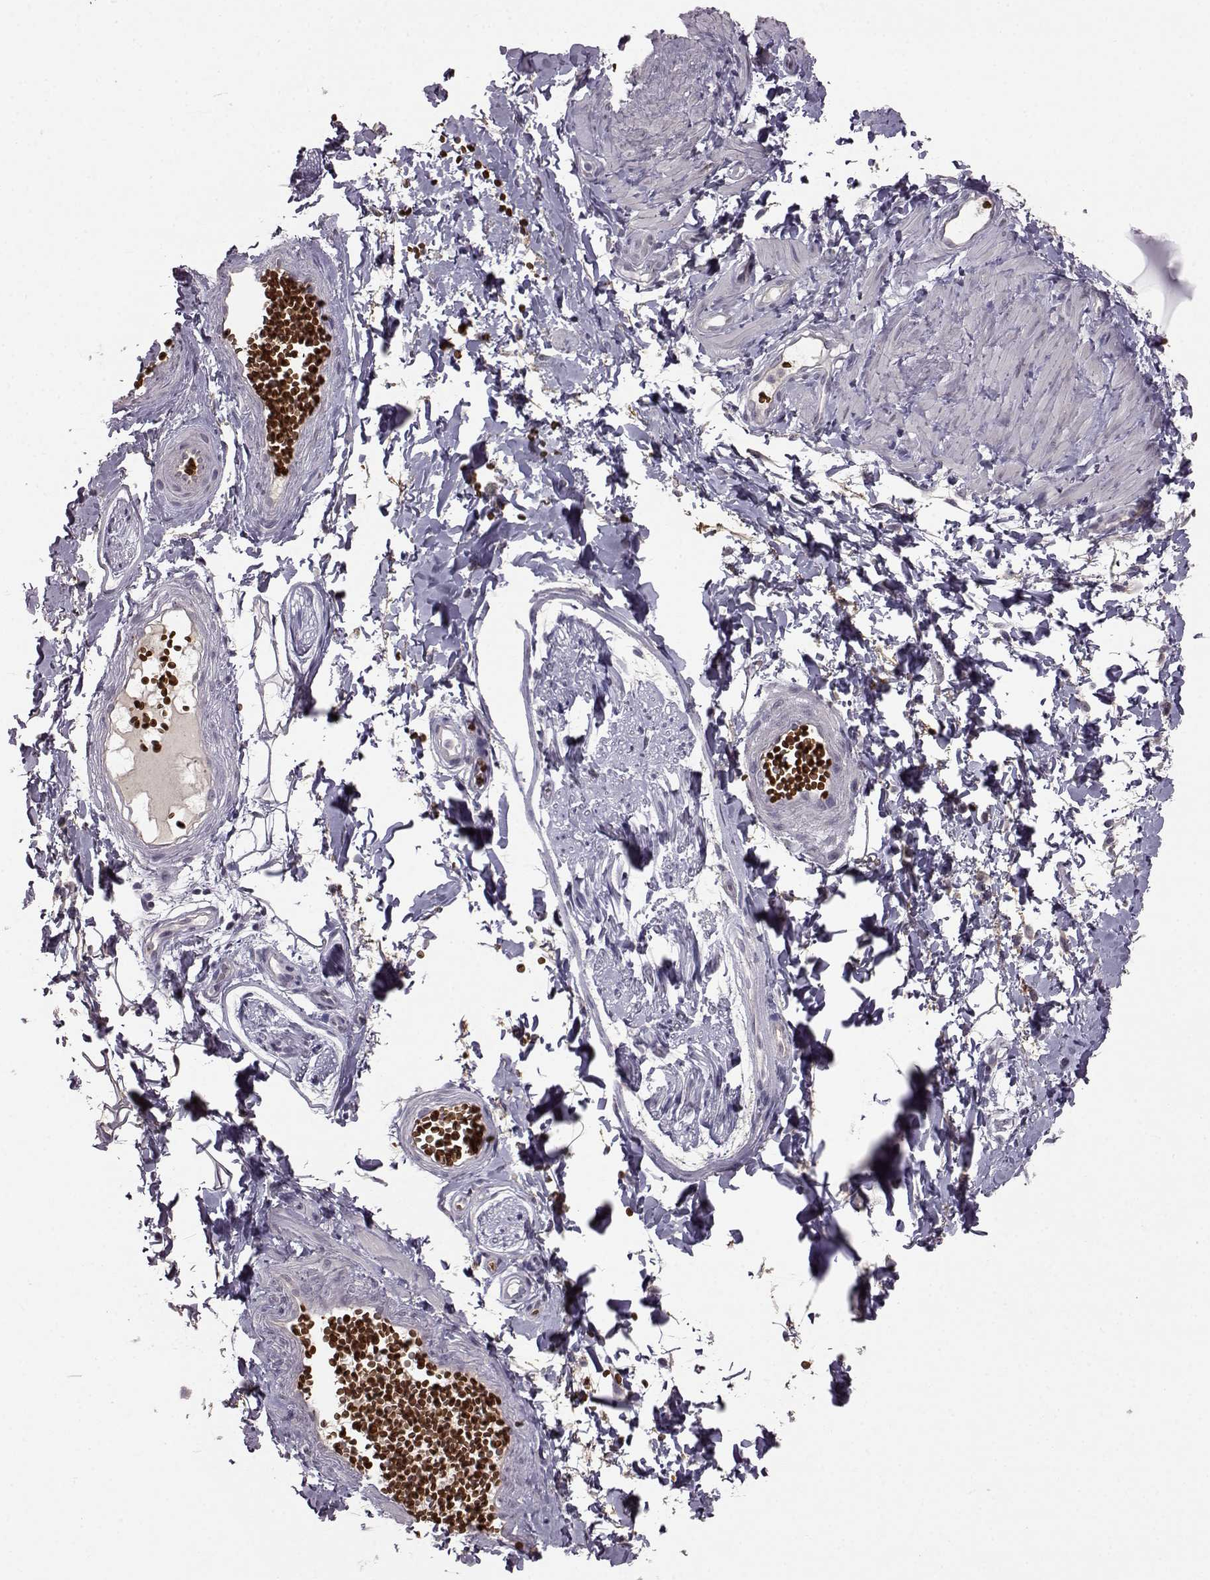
{"staining": {"intensity": "negative", "quantity": "none", "location": "none"}, "tissue": "adipose tissue", "cell_type": "Adipocytes", "image_type": "normal", "snomed": [{"axis": "morphology", "description": "Normal tissue, NOS"}, {"axis": "topography", "description": "Smooth muscle"}, {"axis": "topography", "description": "Peripheral nerve tissue"}], "caption": "Immunohistochemistry (IHC) photomicrograph of normal adipose tissue: human adipose tissue stained with DAB exhibits no significant protein positivity in adipocytes. The staining is performed using DAB brown chromogen with nuclei counter-stained in using hematoxylin.", "gene": "PROP1", "patient": {"sex": "male", "age": 22}}